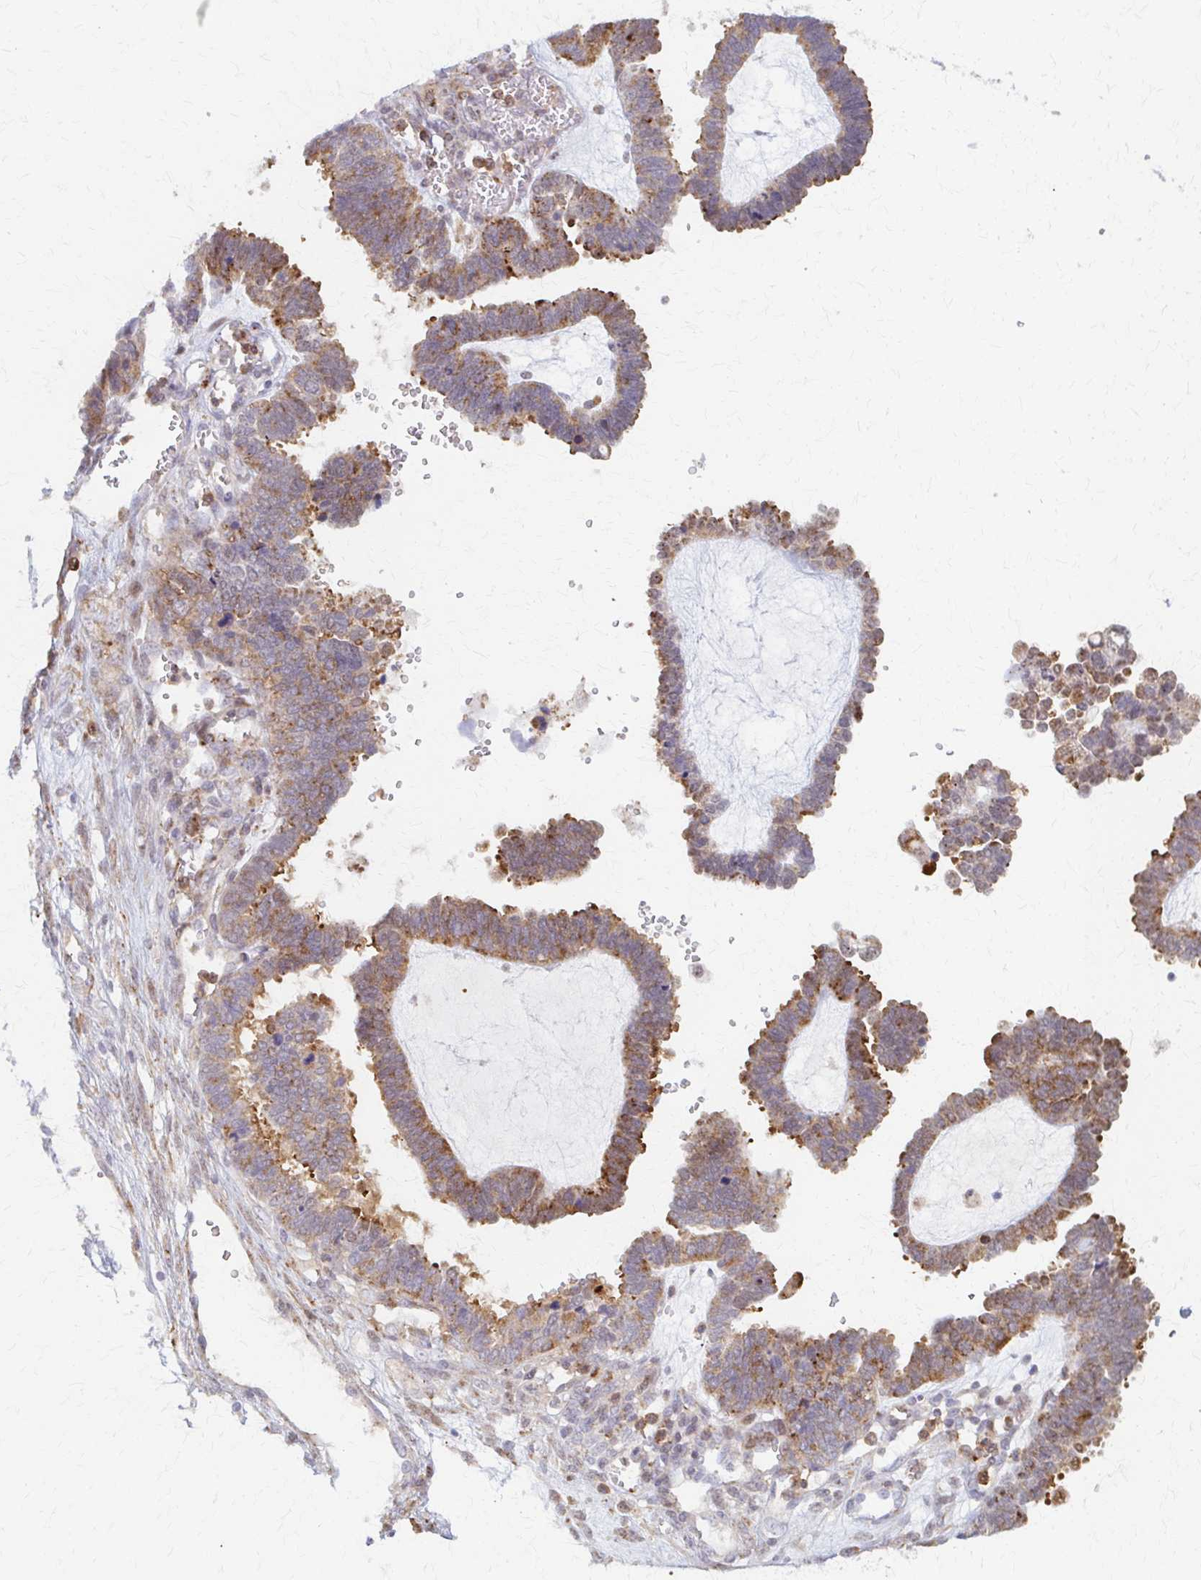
{"staining": {"intensity": "moderate", "quantity": ">75%", "location": "cytoplasmic/membranous"}, "tissue": "ovarian cancer", "cell_type": "Tumor cells", "image_type": "cancer", "snomed": [{"axis": "morphology", "description": "Cystadenocarcinoma, serous, NOS"}, {"axis": "topography", "description": "Ovary"}], "caption": "Moderate cytoplasmic/membranous protein staining is appreciated in about >75% of tumor cells in ovarian cancer (serous cystadenocarcinoma).", "gene": "ARHGAP35", "patient": {"sex": "female", "age": 51}}